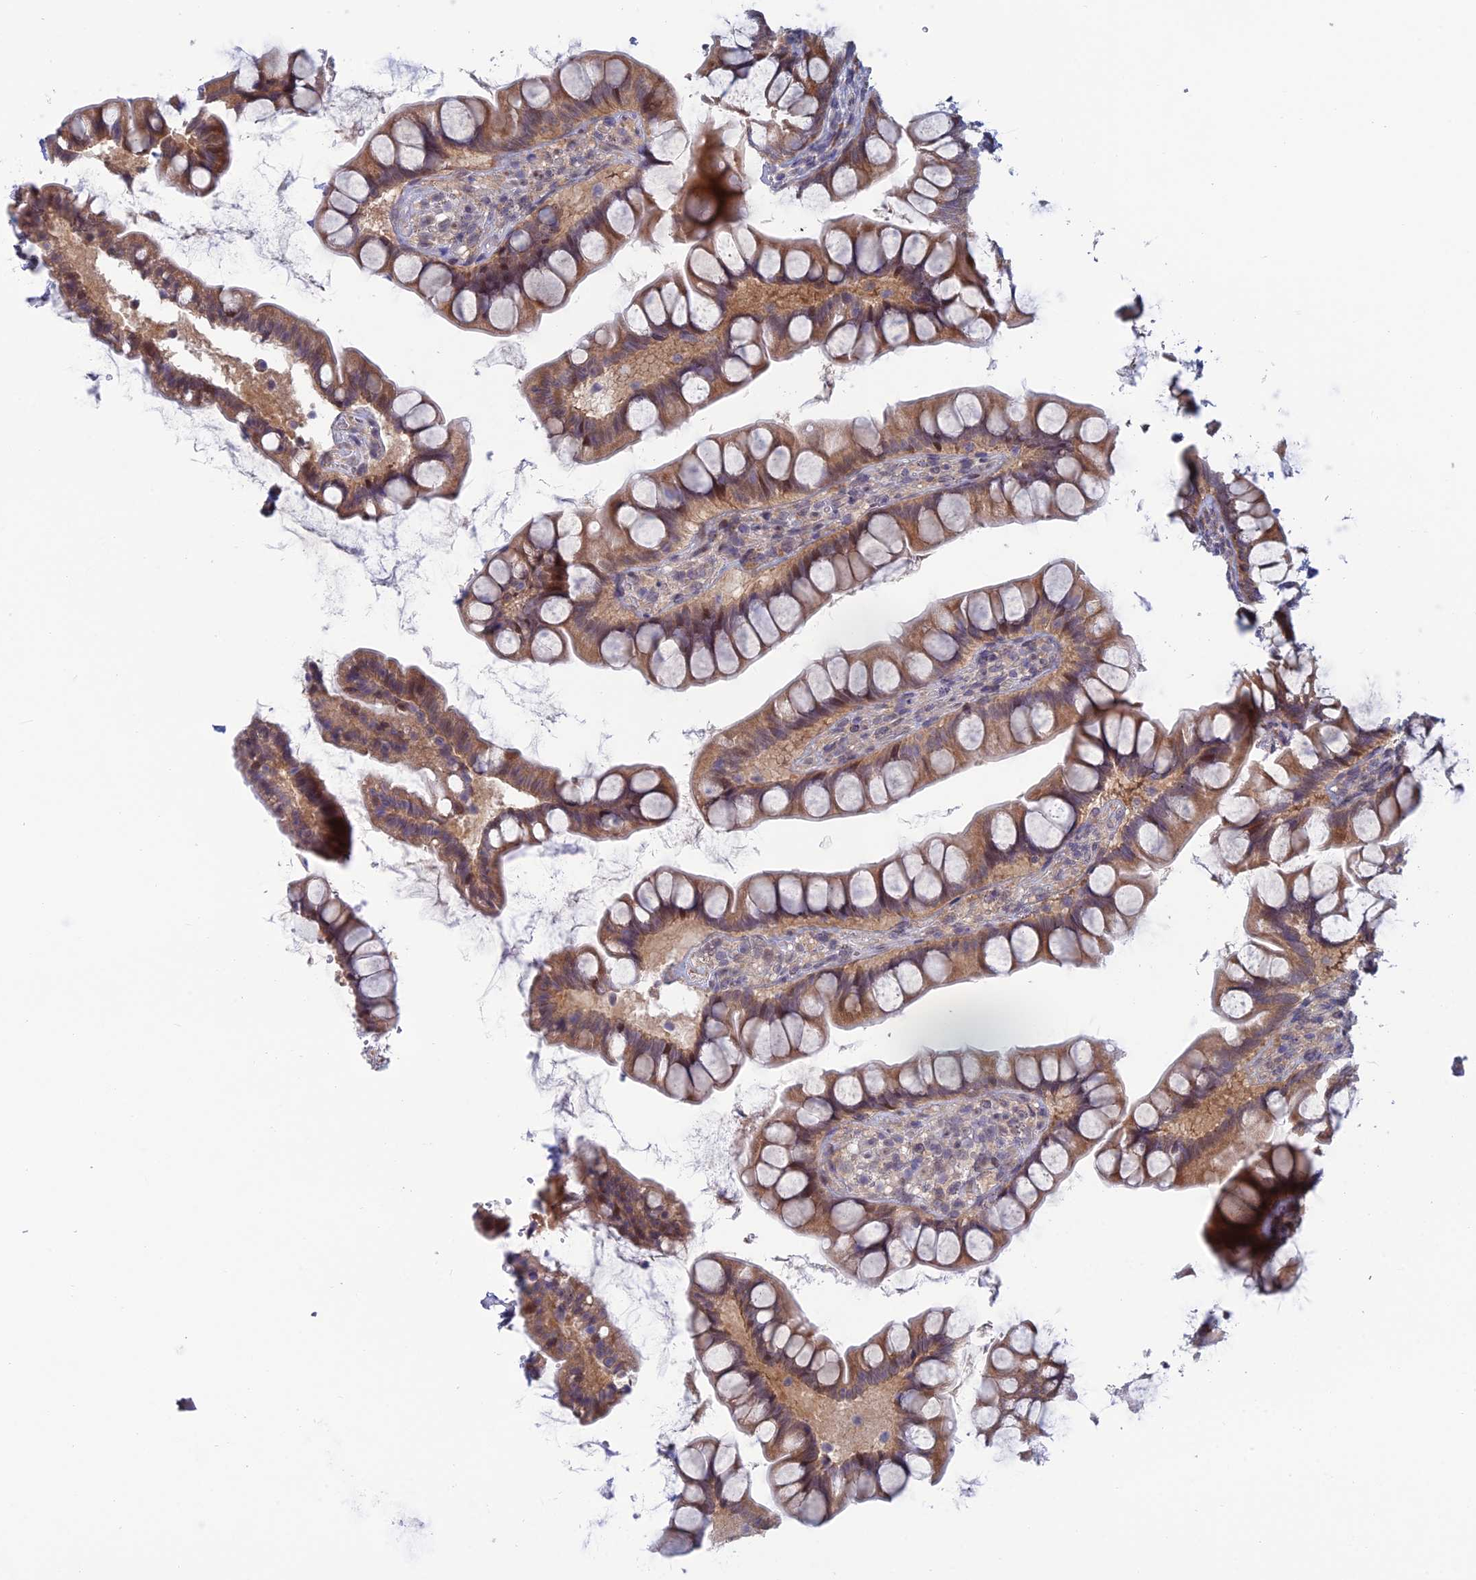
{"staining": {"intensity": "moderate", "quantity": ">75%", "location": "cytoplasmic/membranous"}, "tissue": "small intestine", "cell_type": "Glandular cells", "image_type": "normal", "snomed": [{"axis": "morphology", "description": "Normal tissue, NOS"}, {"axis": "topography", "description": "Small intestine"}], "caption": "DAB immunohistochemical staining of benign human small intestine reveals moderate cytoplasmic/membranous protein staining in about >75% of glandular cells.", "gene": "SRA1", "patient": {"sex": "male", "age": 70}}